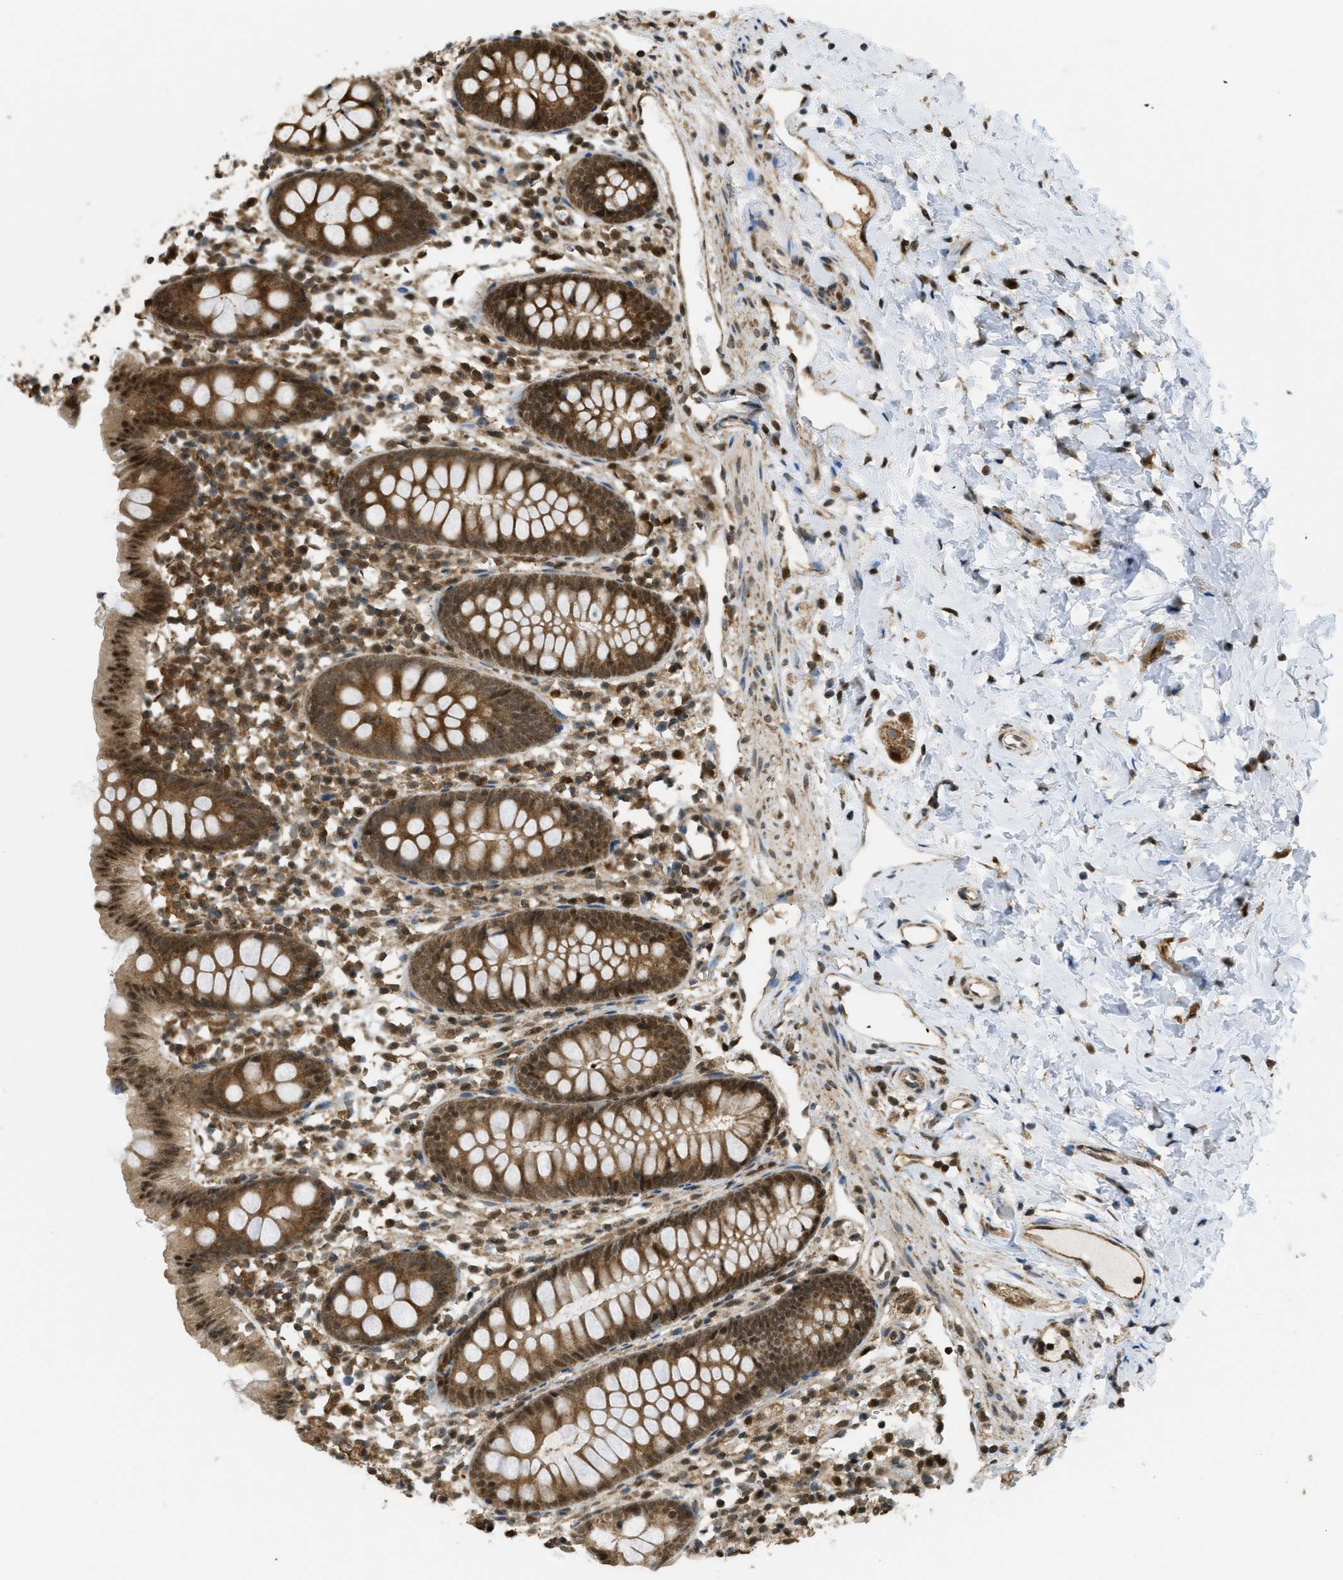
{"staining": {"intensity": "moderate", "quantity": ">75%", "location": "cytoplasmic/membranous,nuclear"}, "tissue": "appendix", "cell_type": "Glandular cells", "image_type": "normal", "snomed": [{"axis": "morphology", "description": "Normal tissue, NOS"}, {"axis": "topography", "description": "Appendix"}], "caption": "Brown immunohistochemical staining in unremarkable appendix displays moderate cytoplasmic/membranous,nuclear positivity in about >75% of glandular cells.", "gene": "TNPO1", "patient": {"sex": "female", "age": 20}}